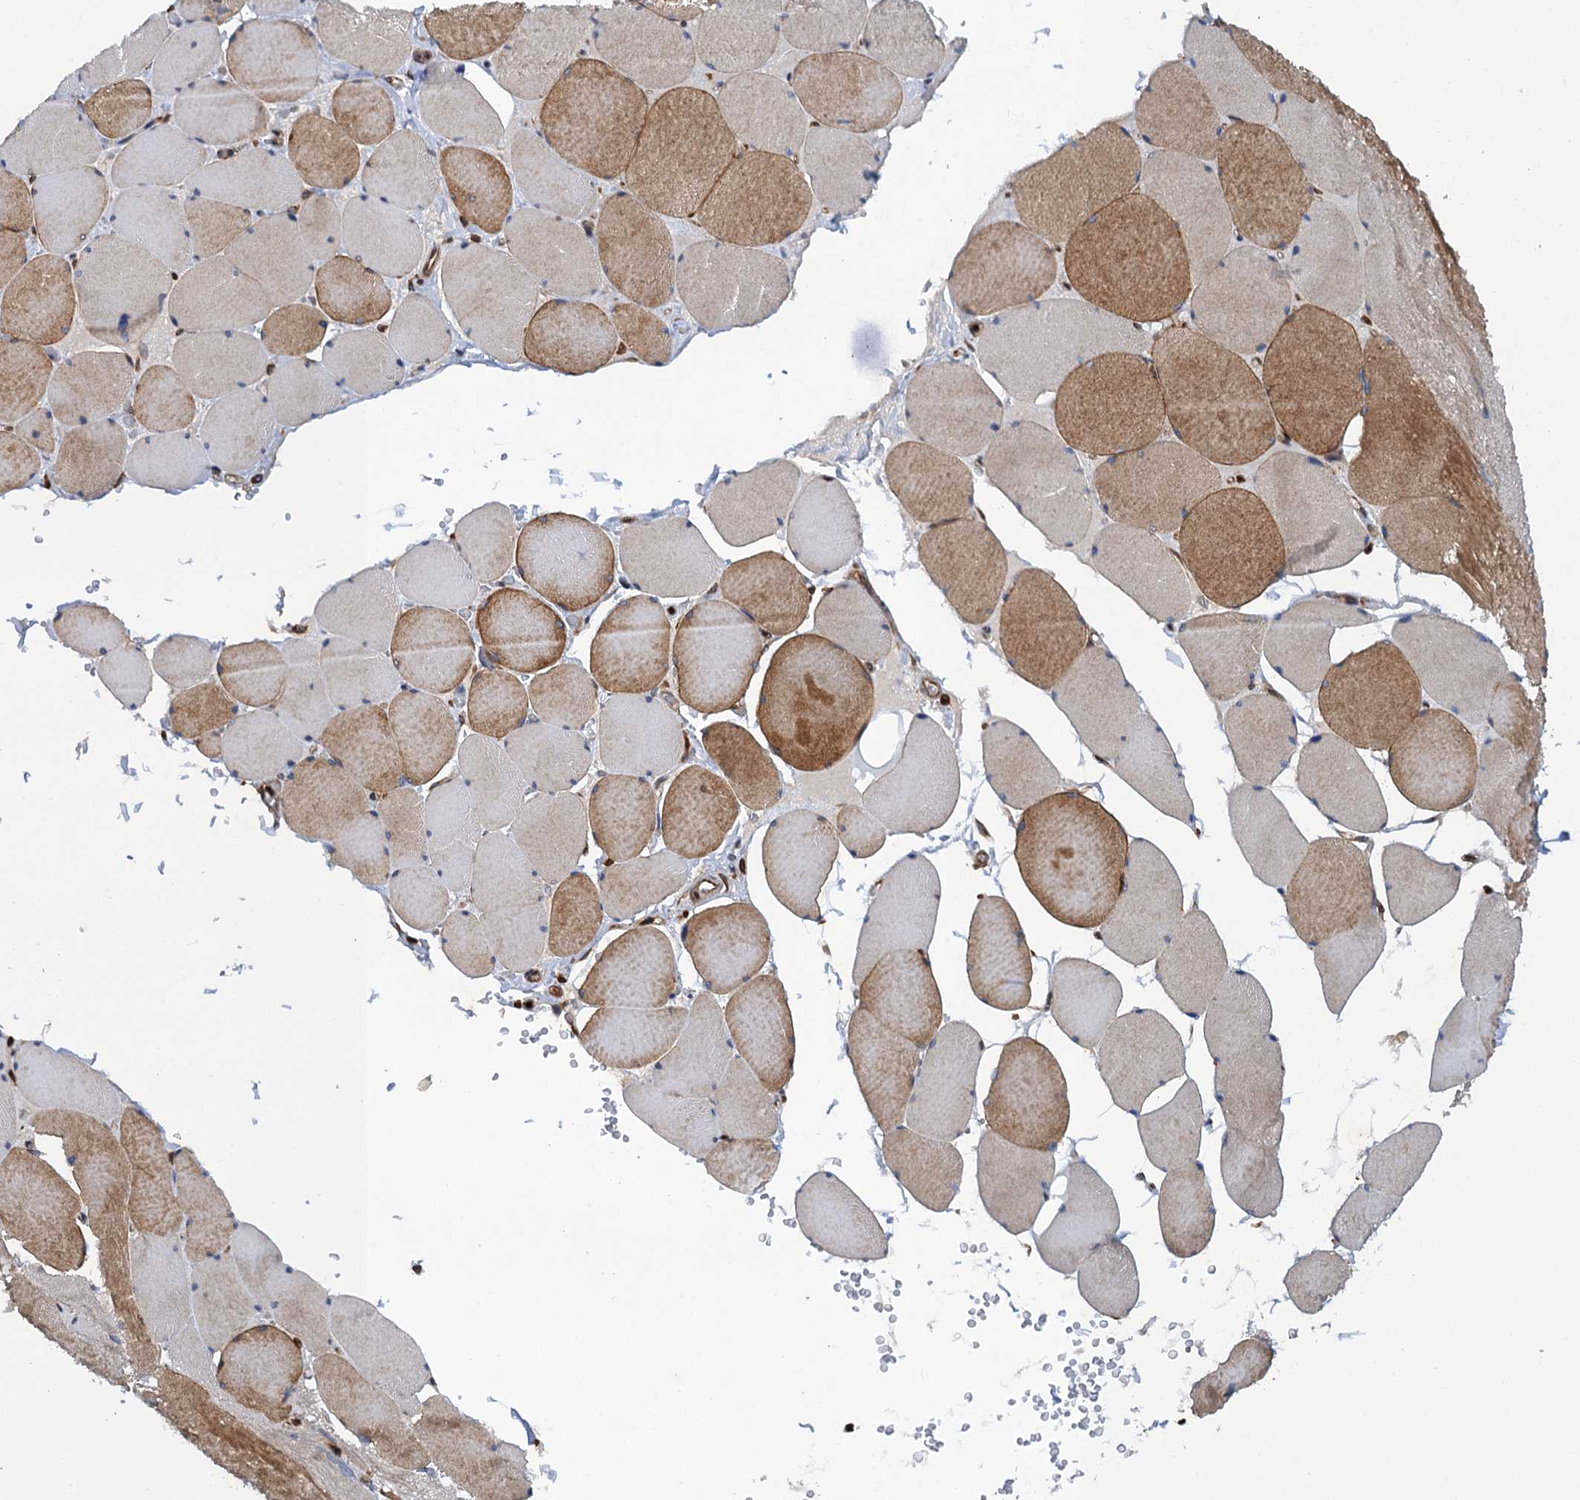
{"staining": {"intensity": "moderate", "quantity": "25%-75%", "location": "cytoplasmic/membranous"}, "tissue": "skeletal muscle", "cell_type": "Myocytes", "image_type": "normal", "snomed": [{"axis": "morphology", "description": "Normal tissue, NOS"}, {"axis": "topography", "description": "Skeletal muscle"}, {"axis": "topography", "description": "Head-Neck"}], "caption": "Protein expression analysis of normal human skeletal muscle reveals moderate cytoplasmic/membranous expression in about 25%-75% of myocytes. (Stains: DAB (3,3'-diaminobenzidine) in brown, nuclei in blue, Microscopy: brightfield microscopy at high magnification).", "gene": "ARMC5", "patient": {"sex": "male", "age": 66}}